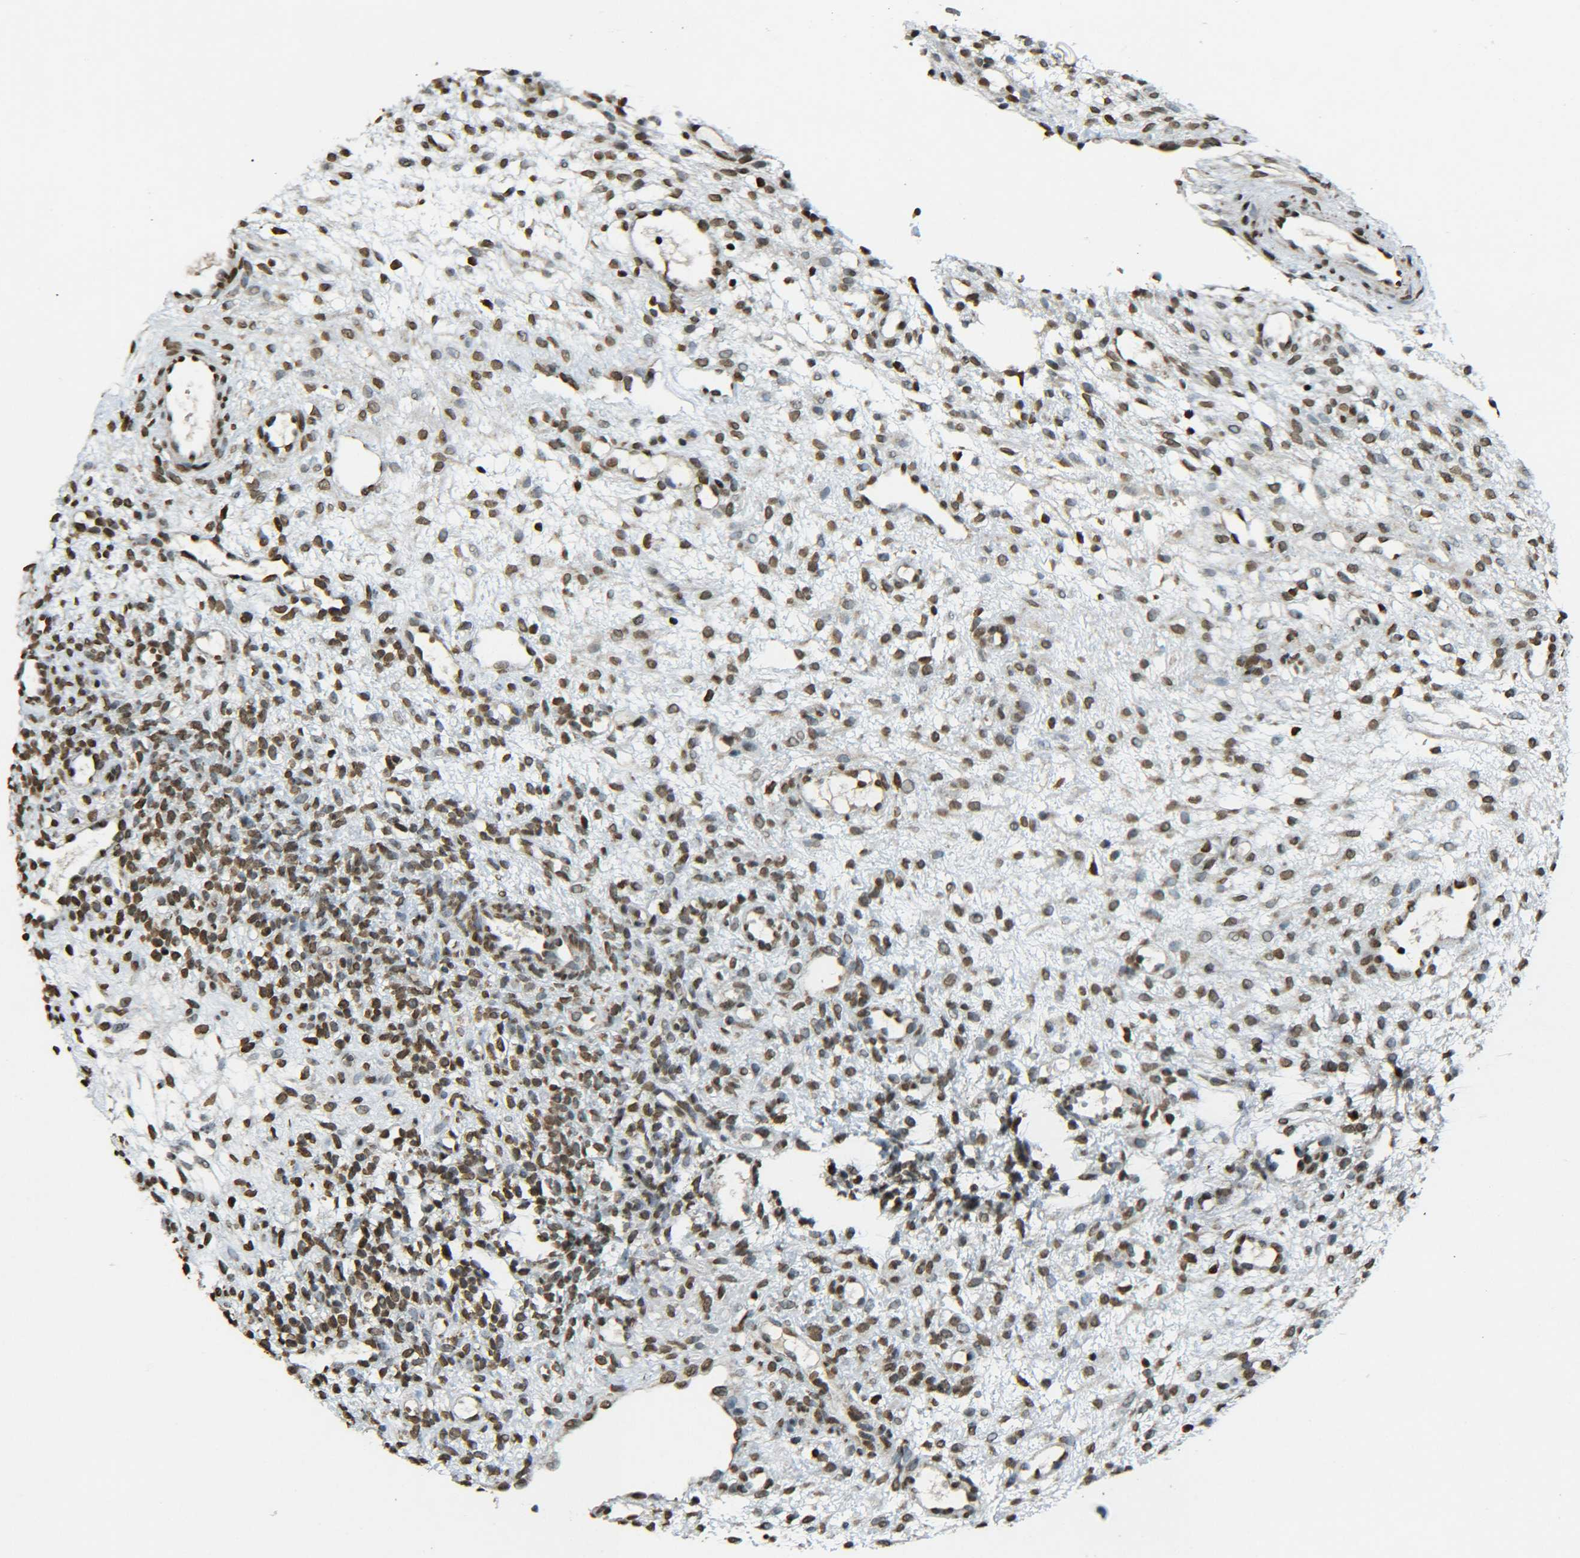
{"staining": {"intensity": "moderate", "quantity": "25%-75%", "location": "nuclear"}, "tissue": "ovary", "cell_type": "Ovarian stroma cells", "image_type": "normal", "snomed": [{"axis": "morphology", "description": "Normal tissue, NOS"}, {"axis": "morphology", "description": "Cyst, NOS"}, {"axis": "topography", "description": "Ovary"}], "caption": "The micrograph exhibits staining of benign ovary, revealing moderate nuclear protein expression (brown color) within ovarian stroma cells.", "gene": "NEUROG2", "patient": {"sex": "female", "age": 18}}